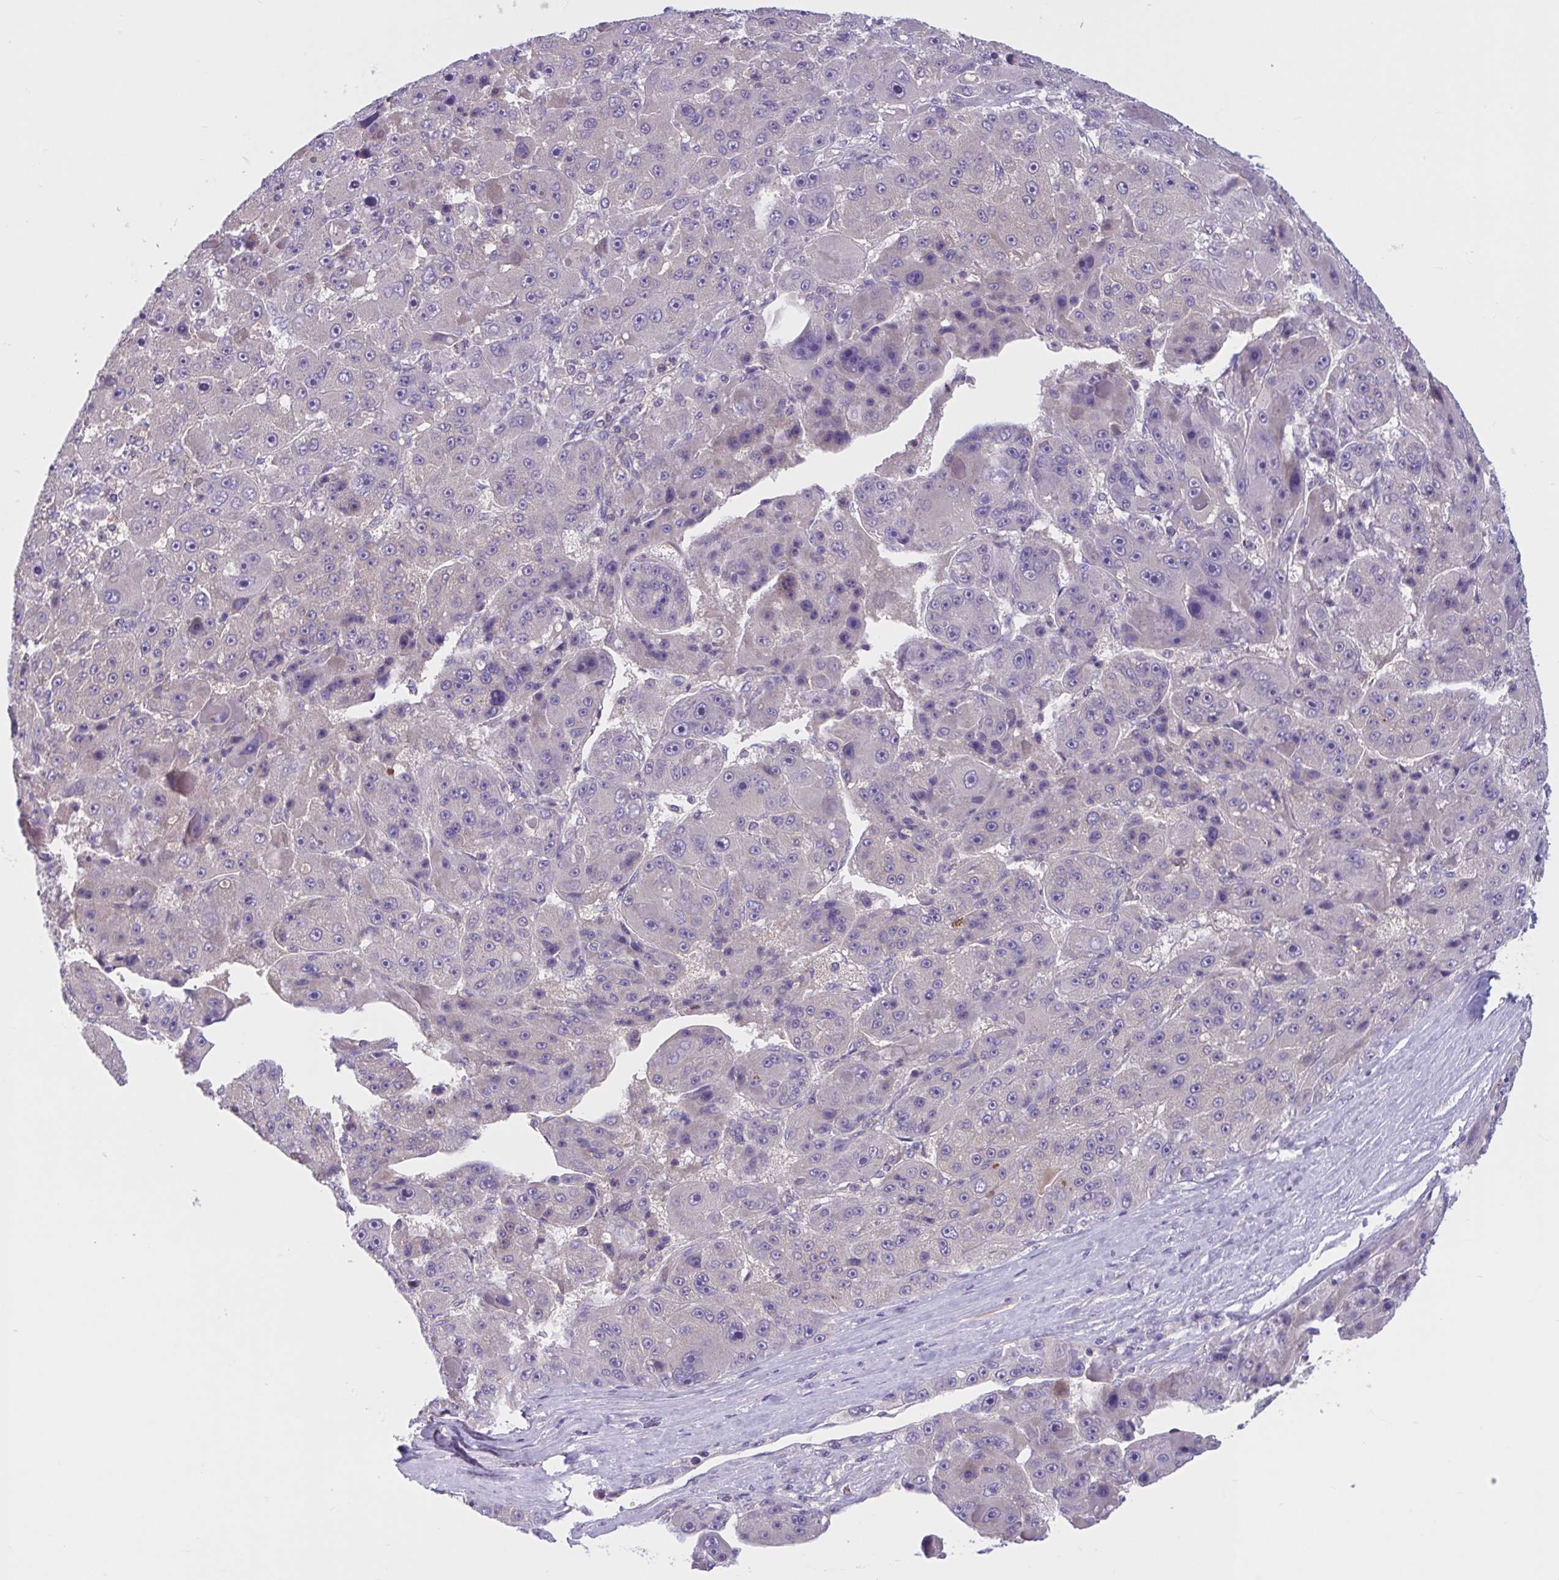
{"staining": {"intensity": "negative", "quantity": "none", "location": "none"}, "tissue": "liver cancer", "cell_type": "Tumor cells", "image_type": "cancer", "snomed": [{"axis": "morphology", "description": "Carcinoma, Hepatocellular, NOS"}, {"axis": "topography", "description": "Liver"}], "caption": "The immunohistochemistry image has no significant positivity in tumor cells of liver hepatocellular carcinoma tissue.", "gene": "WNT9B", "patient": {"sex": "male", "age": 76}}